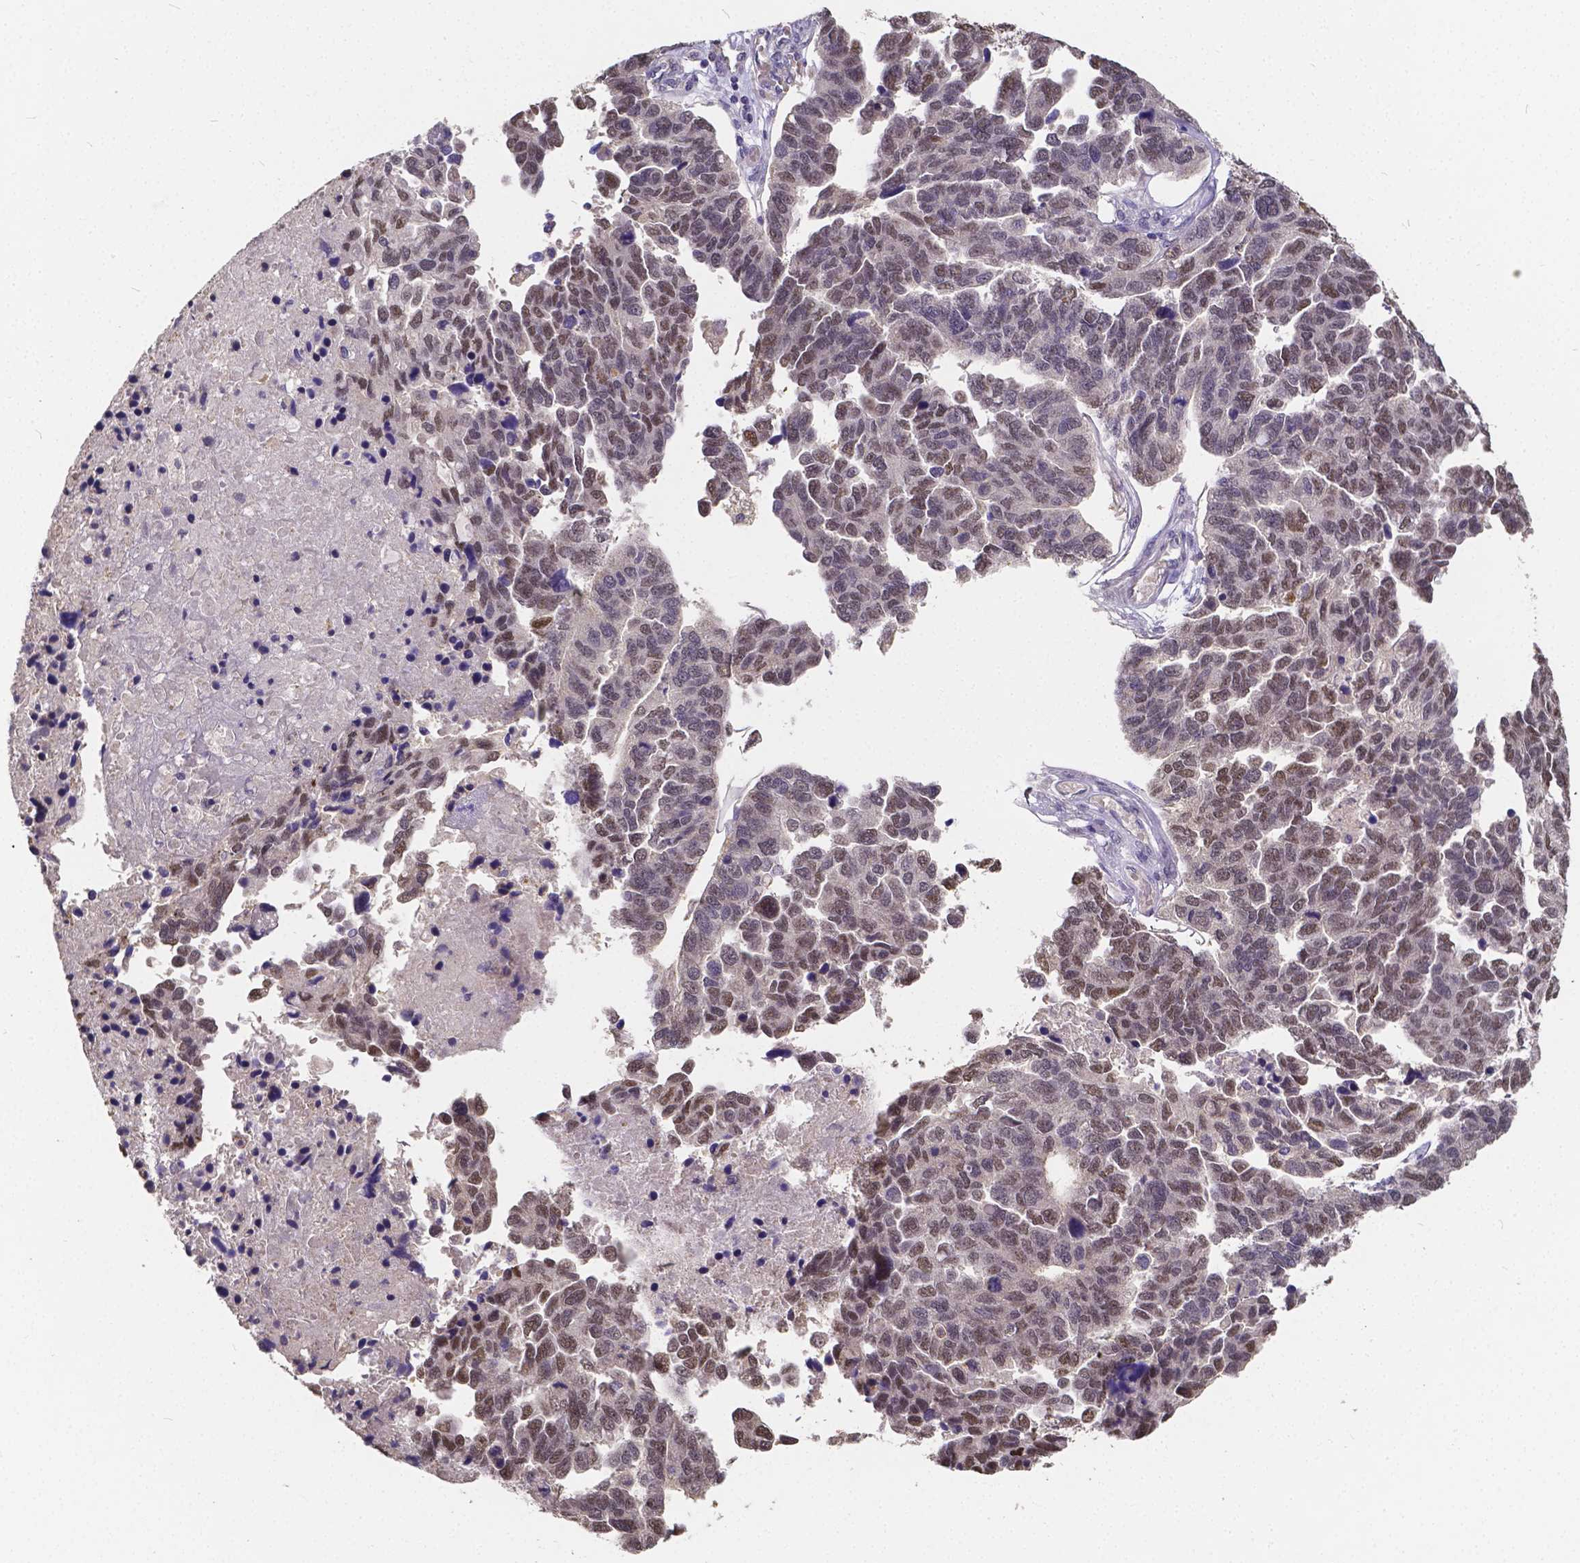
{"staining": {"intensity": "moderate", "quantity": "25%-75%", "location": "nuclear"}, "tissue": "ovarian cancer", "cell_type": "Tumor cells", "image_type": "cancer", "snomed": [{"axis": "morphology", "description": "Cystadenocarcinoma, serous, NOS"}, {"axis": "topography", "description": "Ovary"}], "caption": "Immunohistochemistry staining of ovarian cancer (serous cystadenocarcinoma), which exhibits medium levels of moderate nuclear expression in approximately 25%-75% of tumor cells indicating moderate nuclear protein staining. The staining was performed using DAB (3,3'-diaminobenzidine) (brown) for protein detection and nuclei were counterstained in hematoxylin (blue).", "gene": "CTNNA2", "patient": {"sex": "female", "age": 64}}